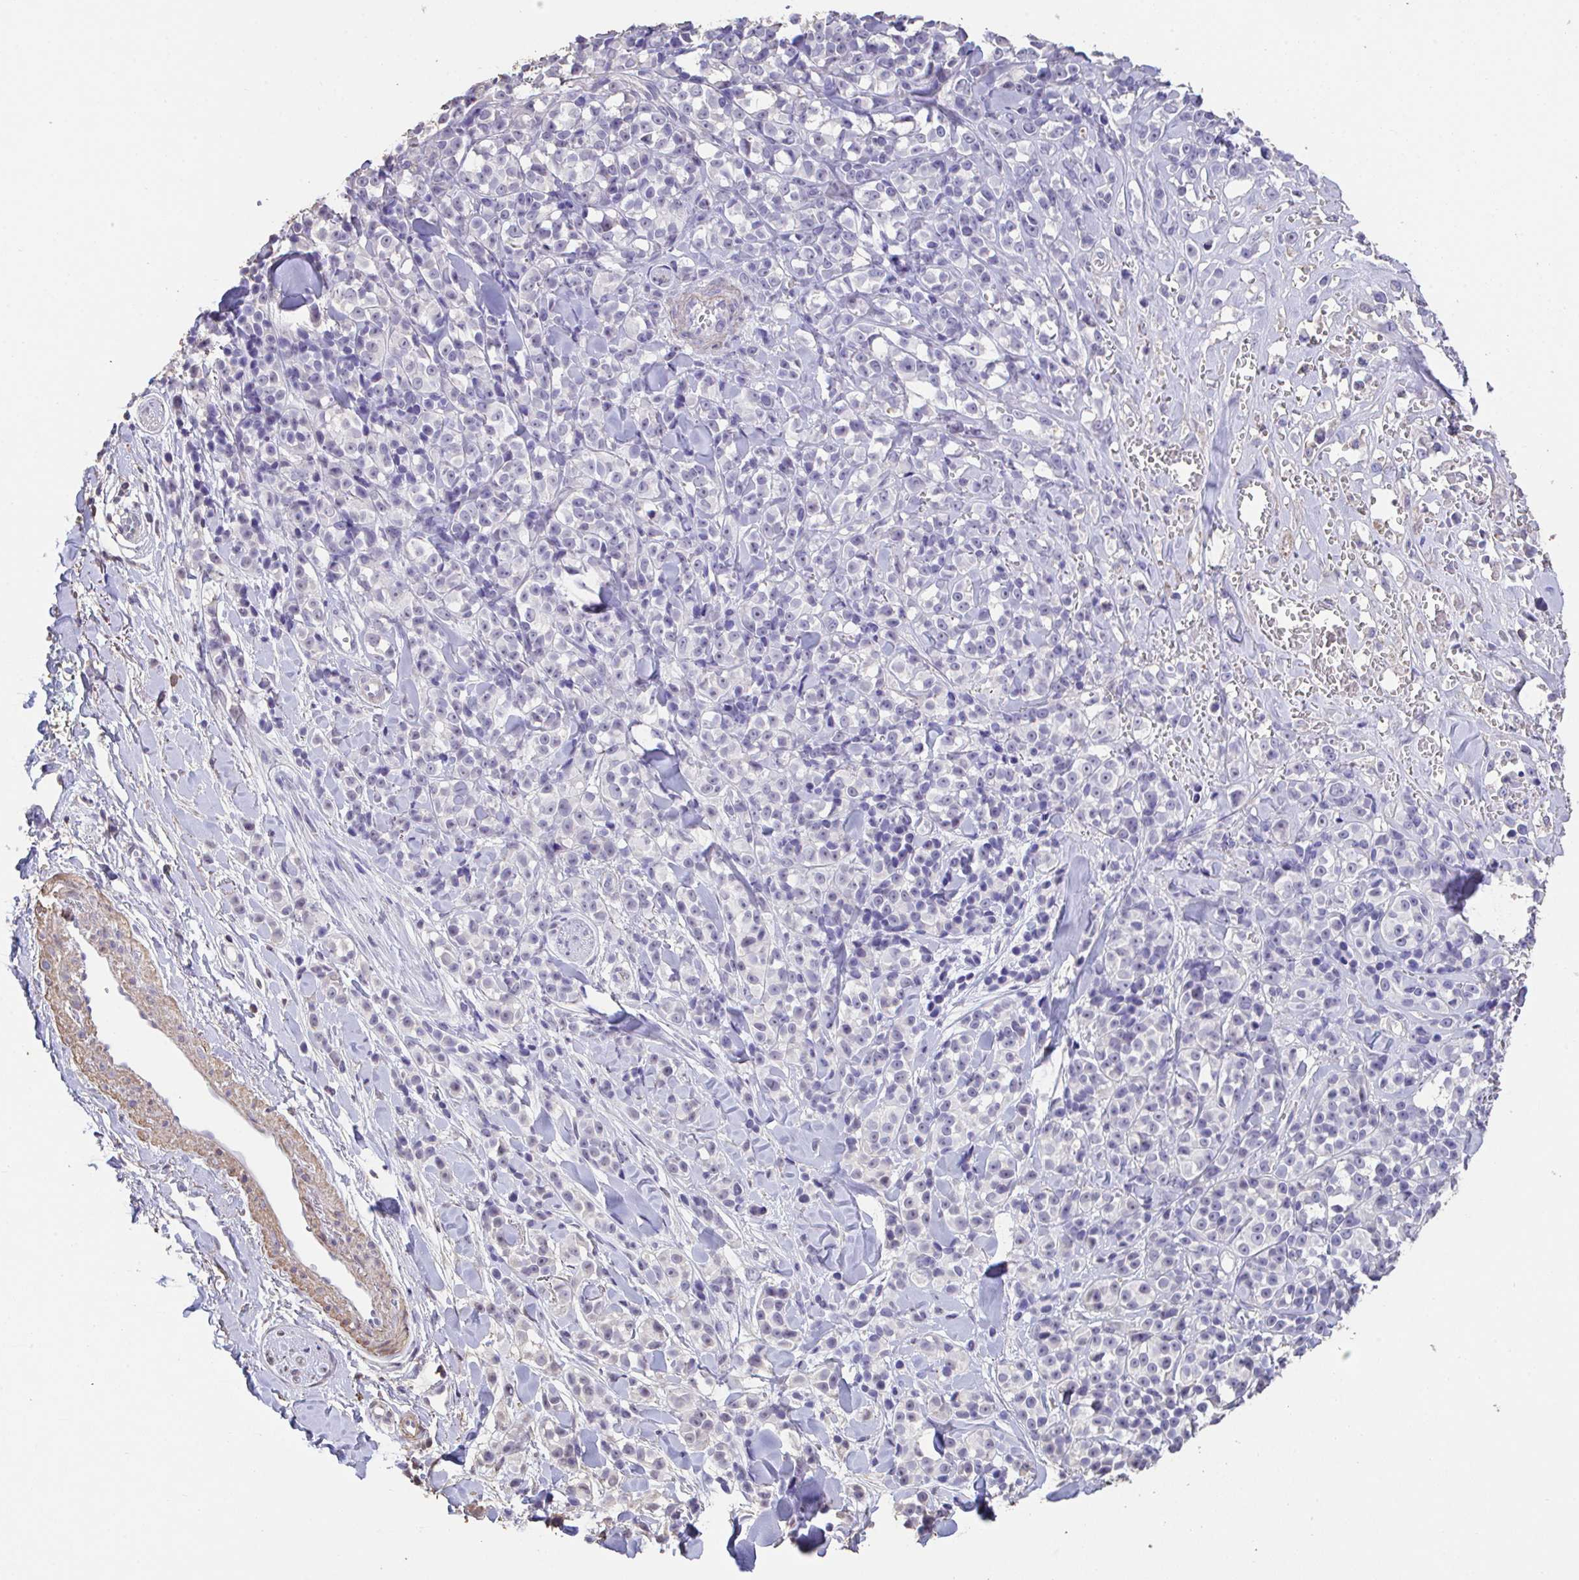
{"staining": {"intensity": "negative", "quantity": "none", "location": "none"}, "tissue": "melanoma", "cell_type": "Tumor cells", "image_type": "cancer", "snomed": [{"axis": "morphology", "description": "Malignant melanoma, NOS"}, {"axis": "topography", "description": "Skin"}], "caption": "A photomicrograph of human malignant melanoma is negative for staining in tumor cells.", "gene": "IL23R", "patient": {"sex": "male", "age": 85}}